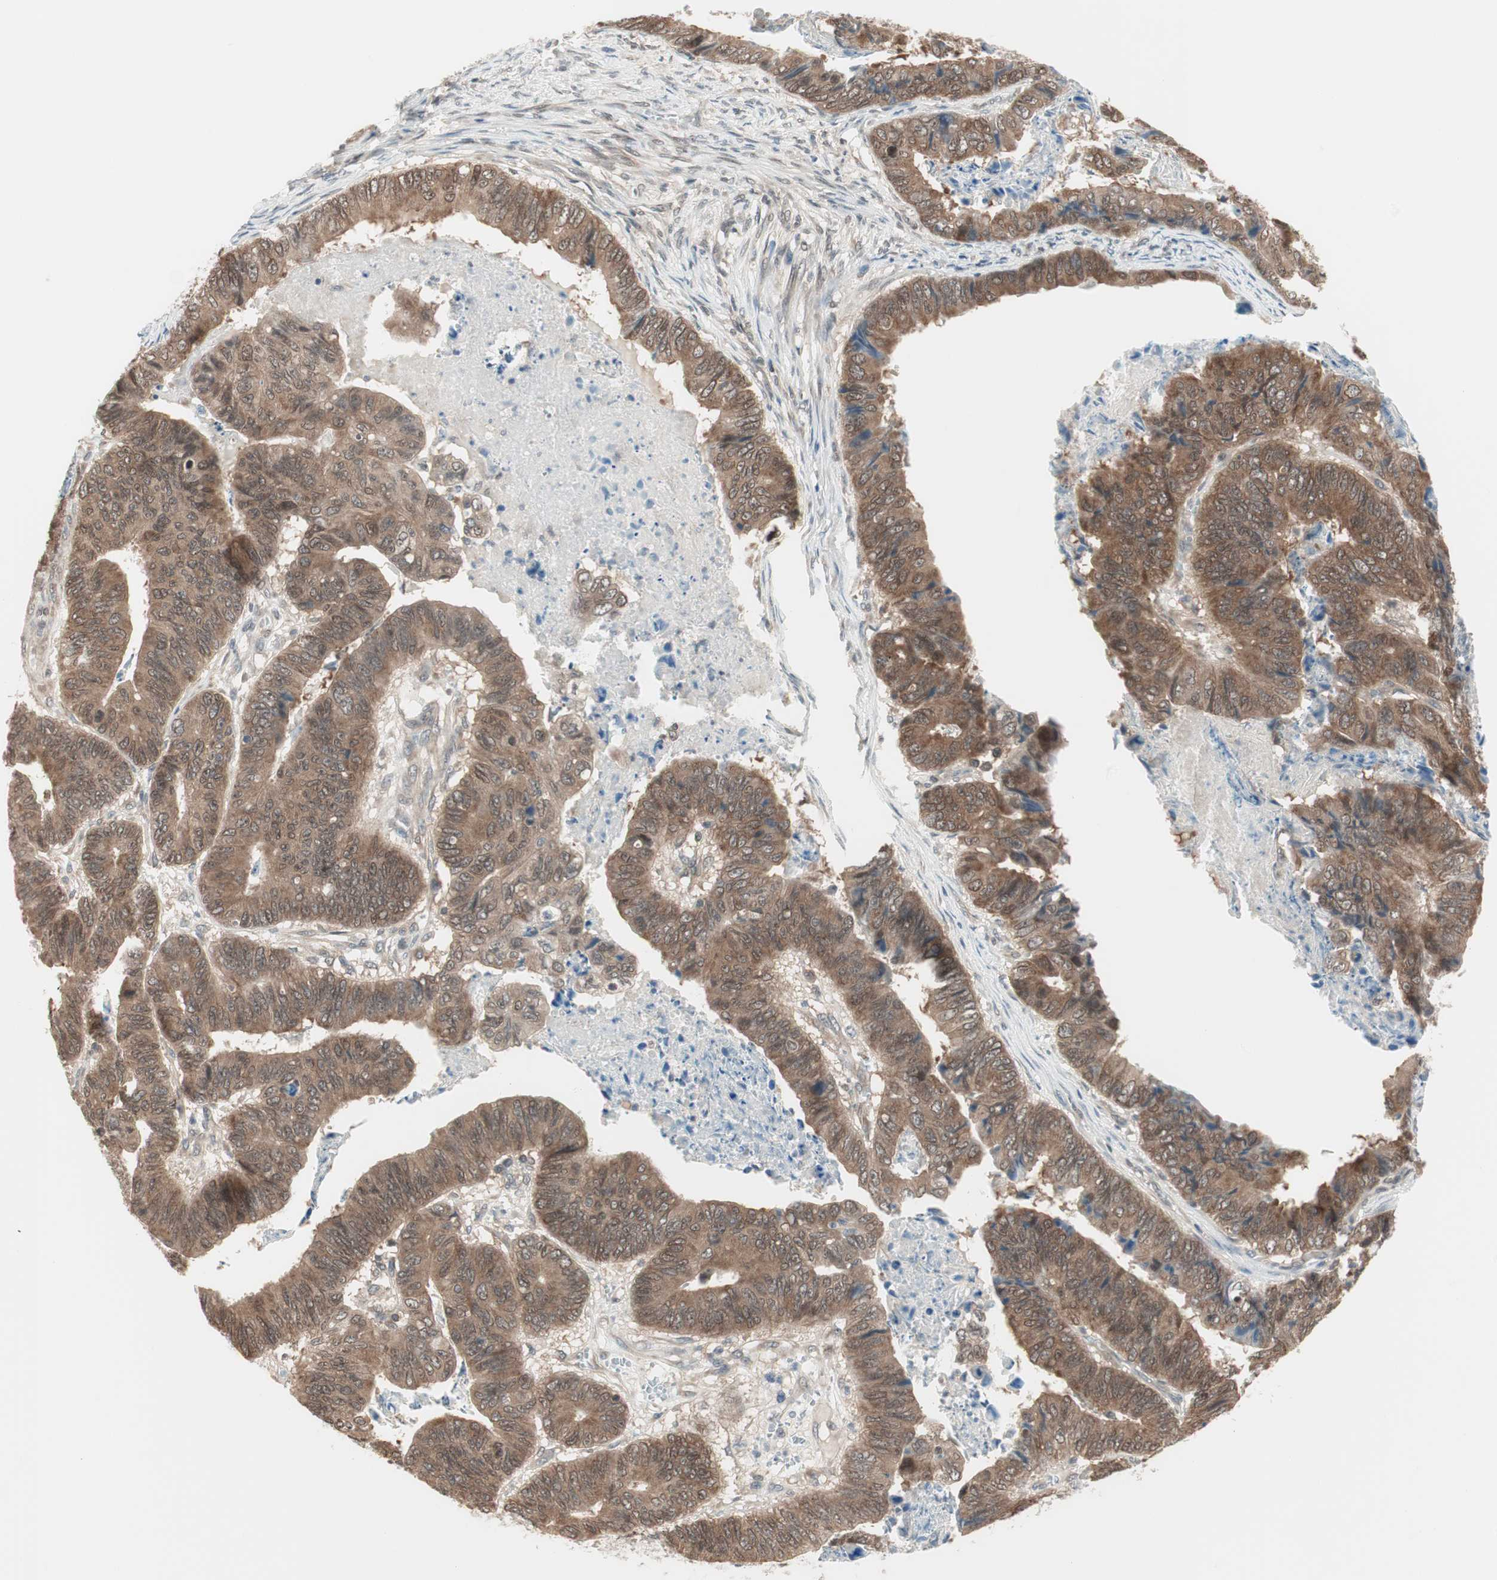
{"staining": {"intensity": "moderate", "quantity": ">75%", "location": "cytoplasmic/membranous"}, "tissue": "stomach cancer", "cell_type": "Tumor cells", "image_type": "cancer", "snomed": [{"axis": "morphology", "description": "Adenocarcinoma, NOS"}, {"axis": "topography", "description": "Stomach, lower"}], "caption": "Adenocarcinoma (stomach) stained for a protein (brown) reveals moderate cytoplasmic/membranous positive expression in approximately >75% of tumor cells.", "gene": "UBE2I", "patient": {"sex": "male", "age": 77}}